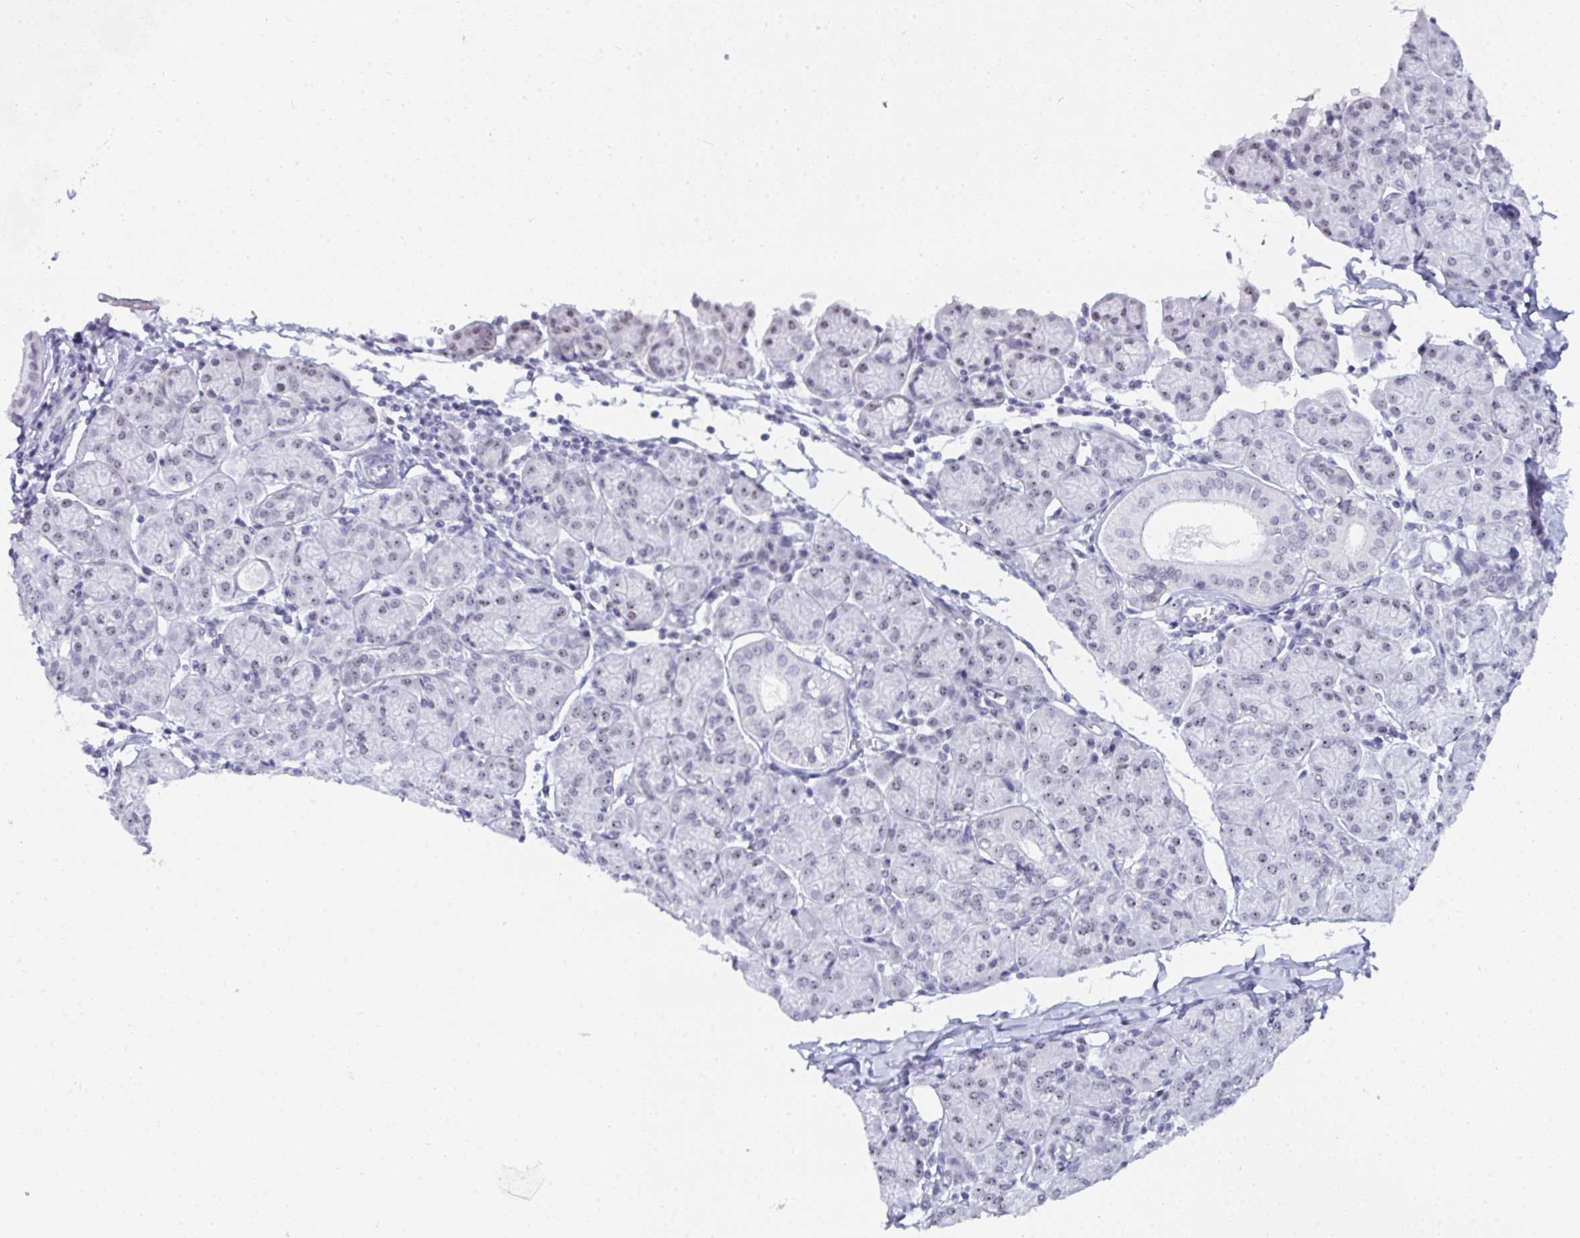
{"staining": {"intensity": "weak", "quantity": ">75%", "location": "nuclear"}, "tissue": "salivary gland", "cell_type": "Glandular cells", "image_type": "normal", "snomed": [{"axis": "morphology", "description": "Normal tissue, NOS"}, {"axis": "morphology", "description": "Inflammation, NOS"}, {"axis": "topography", "description": "Lymph node"}, {"axis": "topography", "description": "Salivary gland"}], "caption": "Salivary gland stained with a brown dye exhibits weak nuclear positive staining in about >75% of glandular cells.", "gene": "NOP10", "patient": {"sex": "male", "age": 3}}